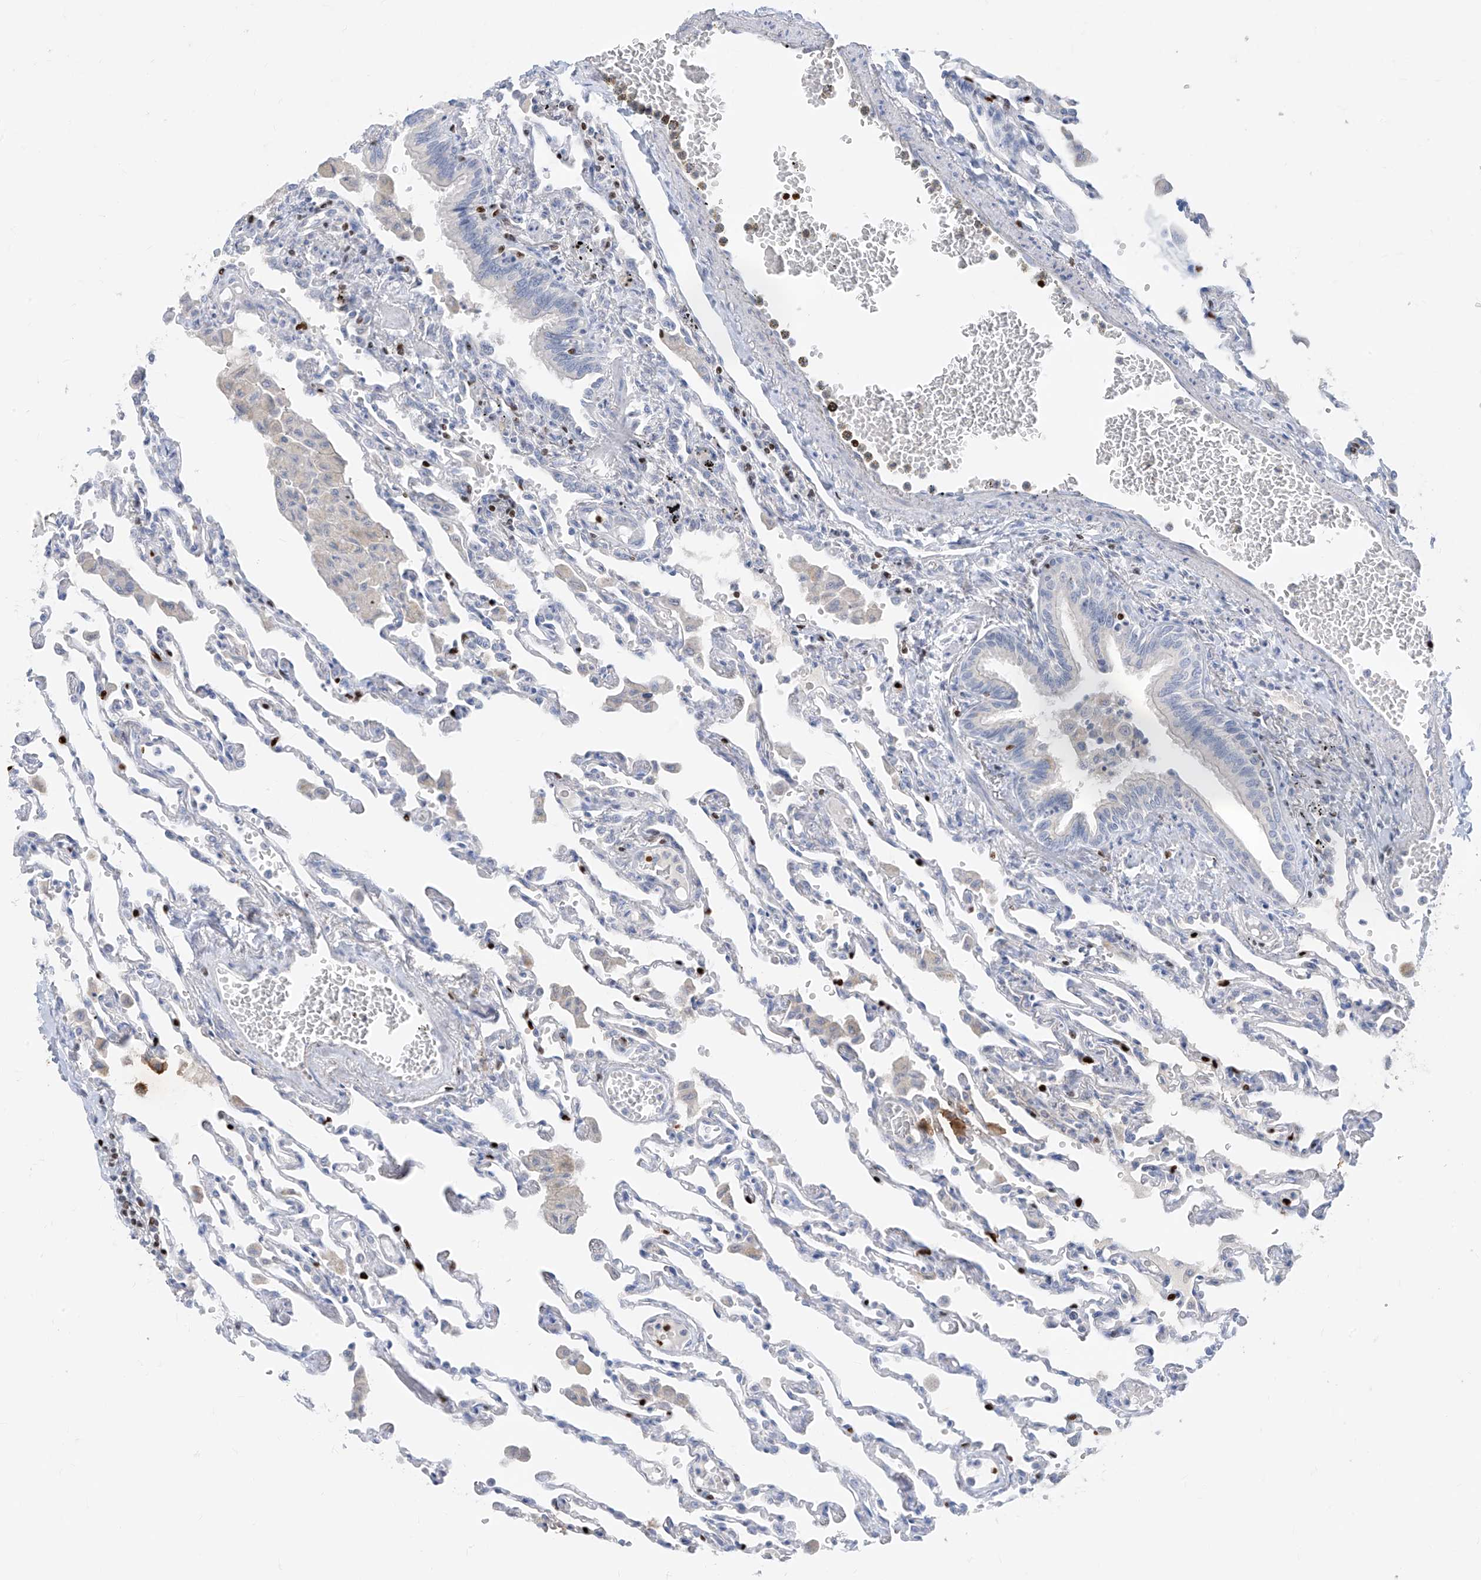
{"staining": {"intensity": "negative", "quantity": "none", "location": "none"}, "tissue": "lung", "cell_type": "Alveolar cells", "image_type": "normal", "snomed": [{"axis": "morphology", "description": "Normal tissue, NOS"}, {"axis": "topography", "description": "Bronchus"}, {"axis": "topography", "description": "Lung"}], "caption": "This is an immunohistochemistry histopathology image of benign human lung. There is no staining in alveolar cells.", "gene": "TBX21", "patient": {"sex": "female", "age": 49}}